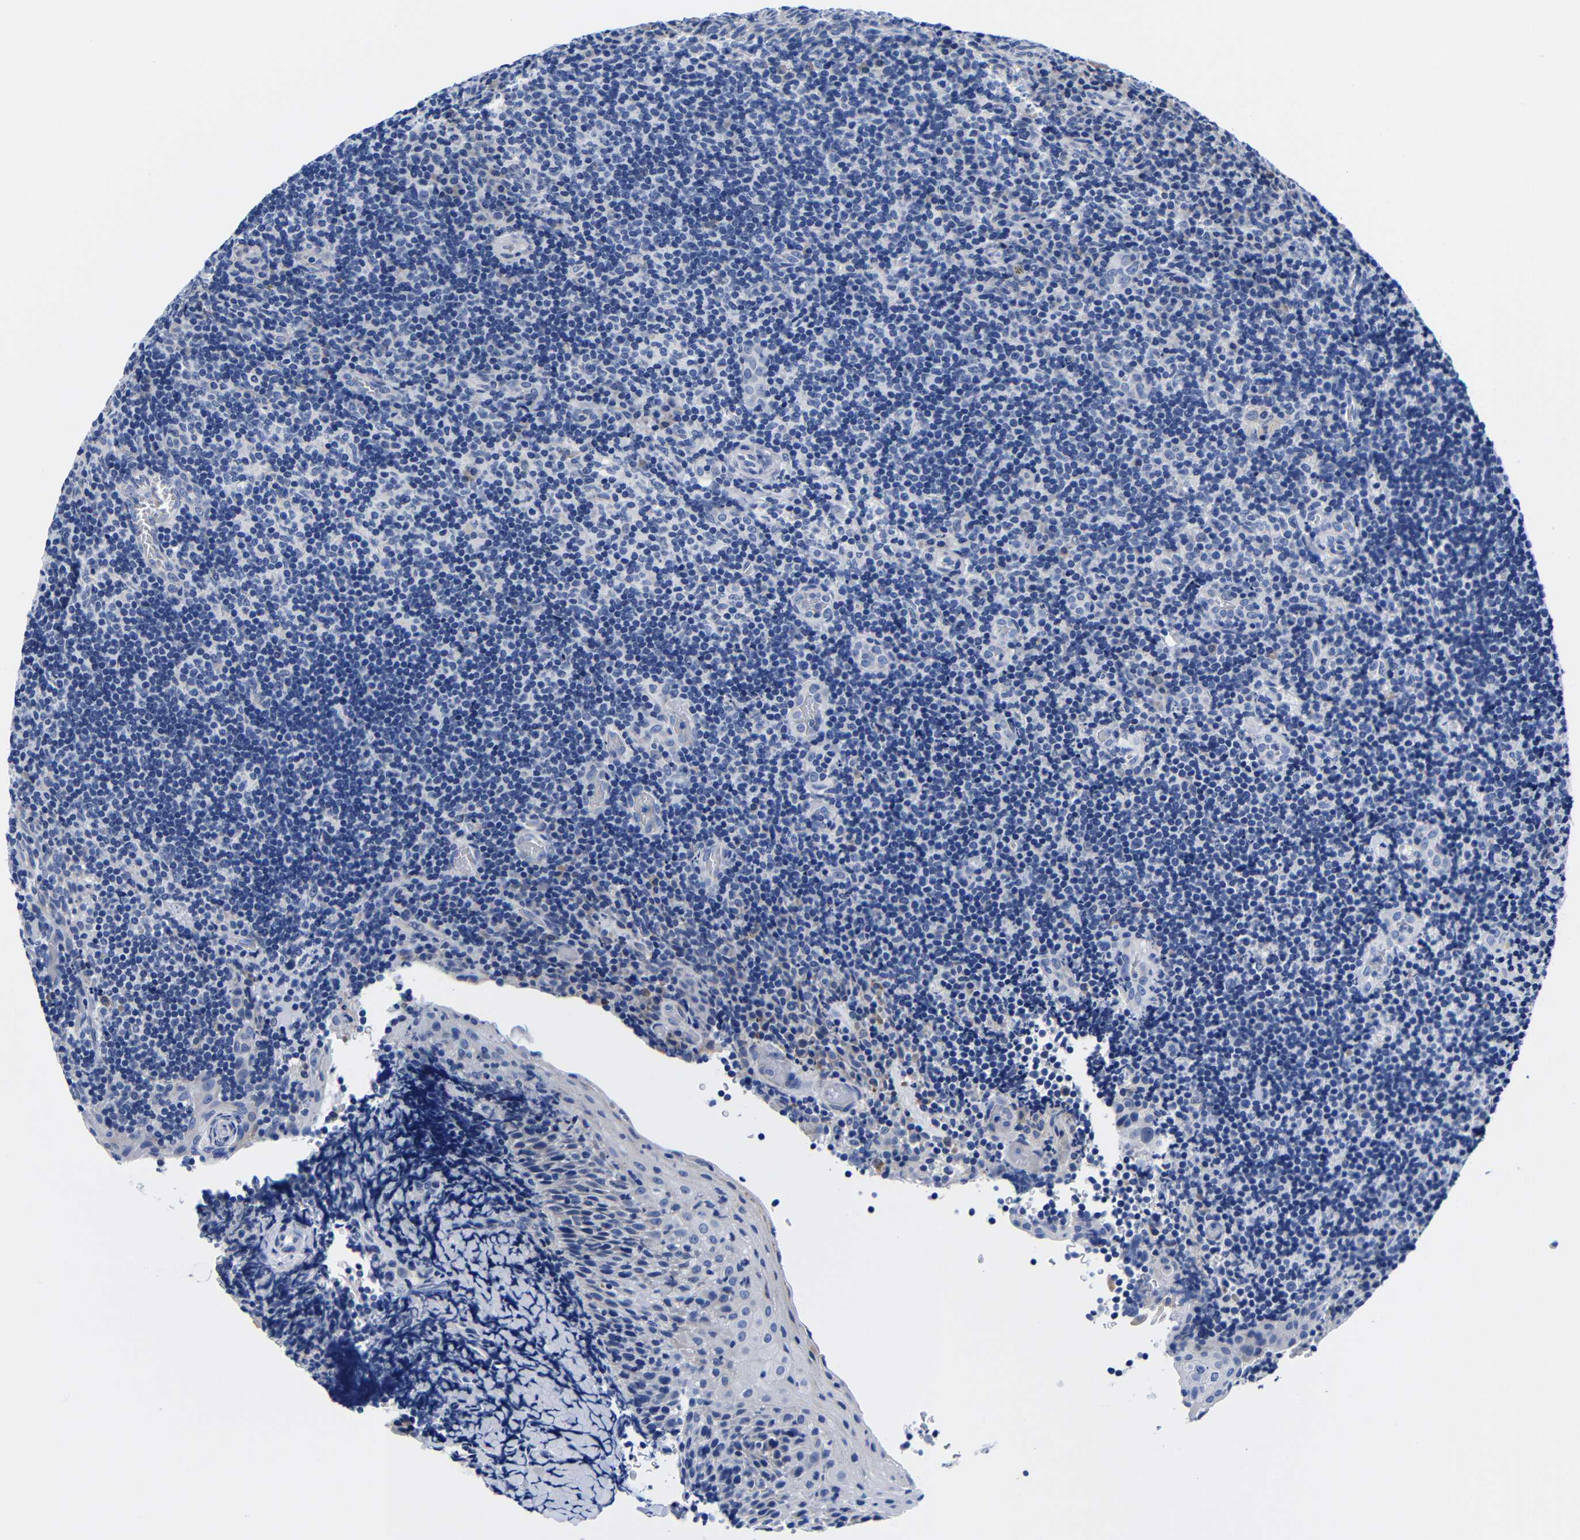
{"staining": {"intensity": "negative", "quantity": "none", "location": "none"}, "tissue": "tonsil", "cell_type": "Germinal center cells", "image_type": "normal", "snomed": [{"axis": "morphology", "description": "Normal tissue, NOS"}, {"axis": "topography", "description": "Tonsil"}], "caption": "Germinal center cells show no significant protein expression in unremarkable tonsil. (DAB immunohistochemistry (IHC) with hematoxylin counter stain).", "gene": "CLEC4G", "patient": {"sex": "male", "age": 37}}